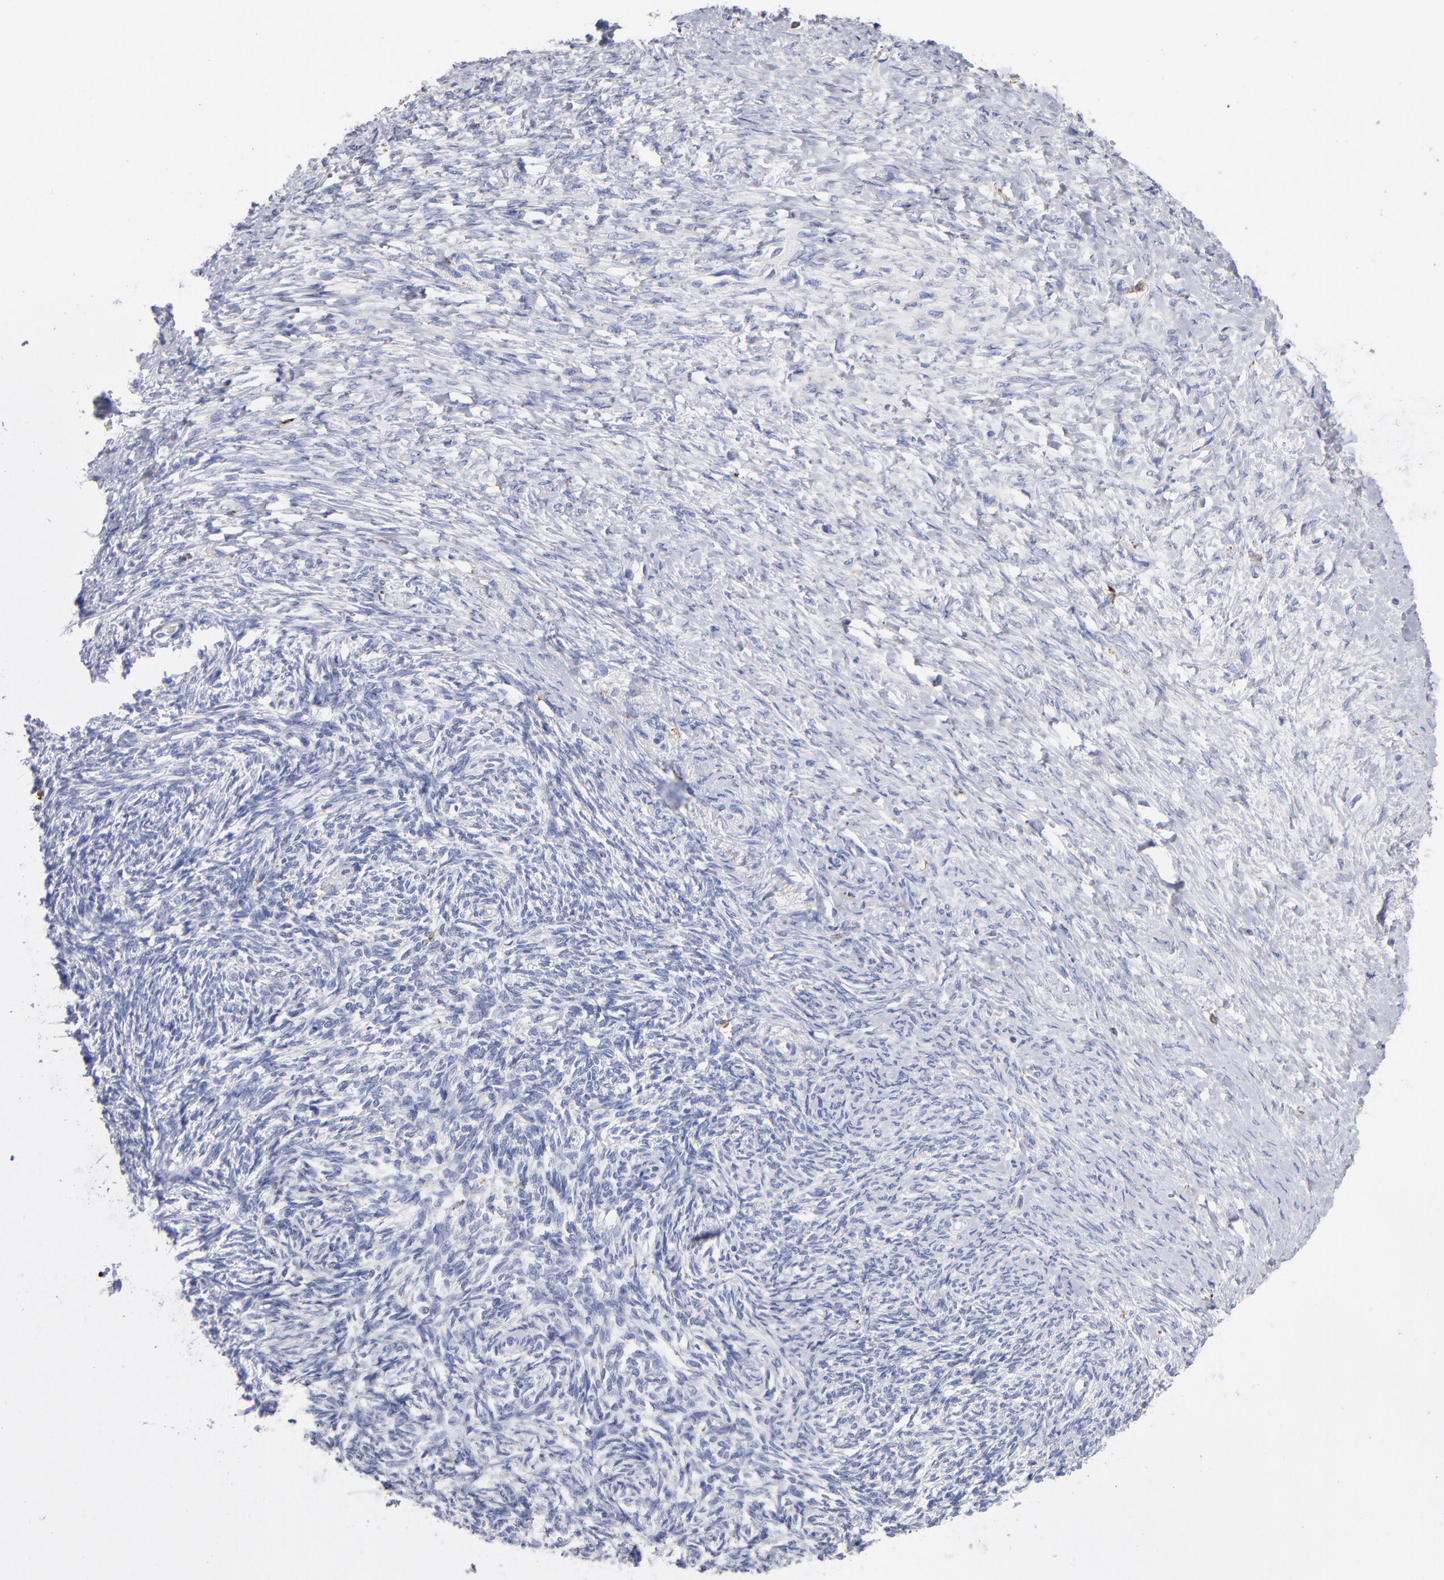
{"staining": {"intensity": "negative", "quantity": "none", "location": "none"}, "tissue": "ovarian cancer", "cell_type": "Tumor cells", "image_type": "cancer", "snomed": [{"axis": "morphology", "description": "Normal tissue, NOS"}, {"axis": "morphology", "description": "Cystadenocarcinoma, serous, NOS"}, {"axis": "topography", "description": "Ovary"}], "caption": "A high-resolution image shows IHC staining of ovarian serous cystadenocarcinoma, which exhibits no significant staining in tumor cells.", "gene": "CD180", "patient": {"sex": "female", "age": 62}}